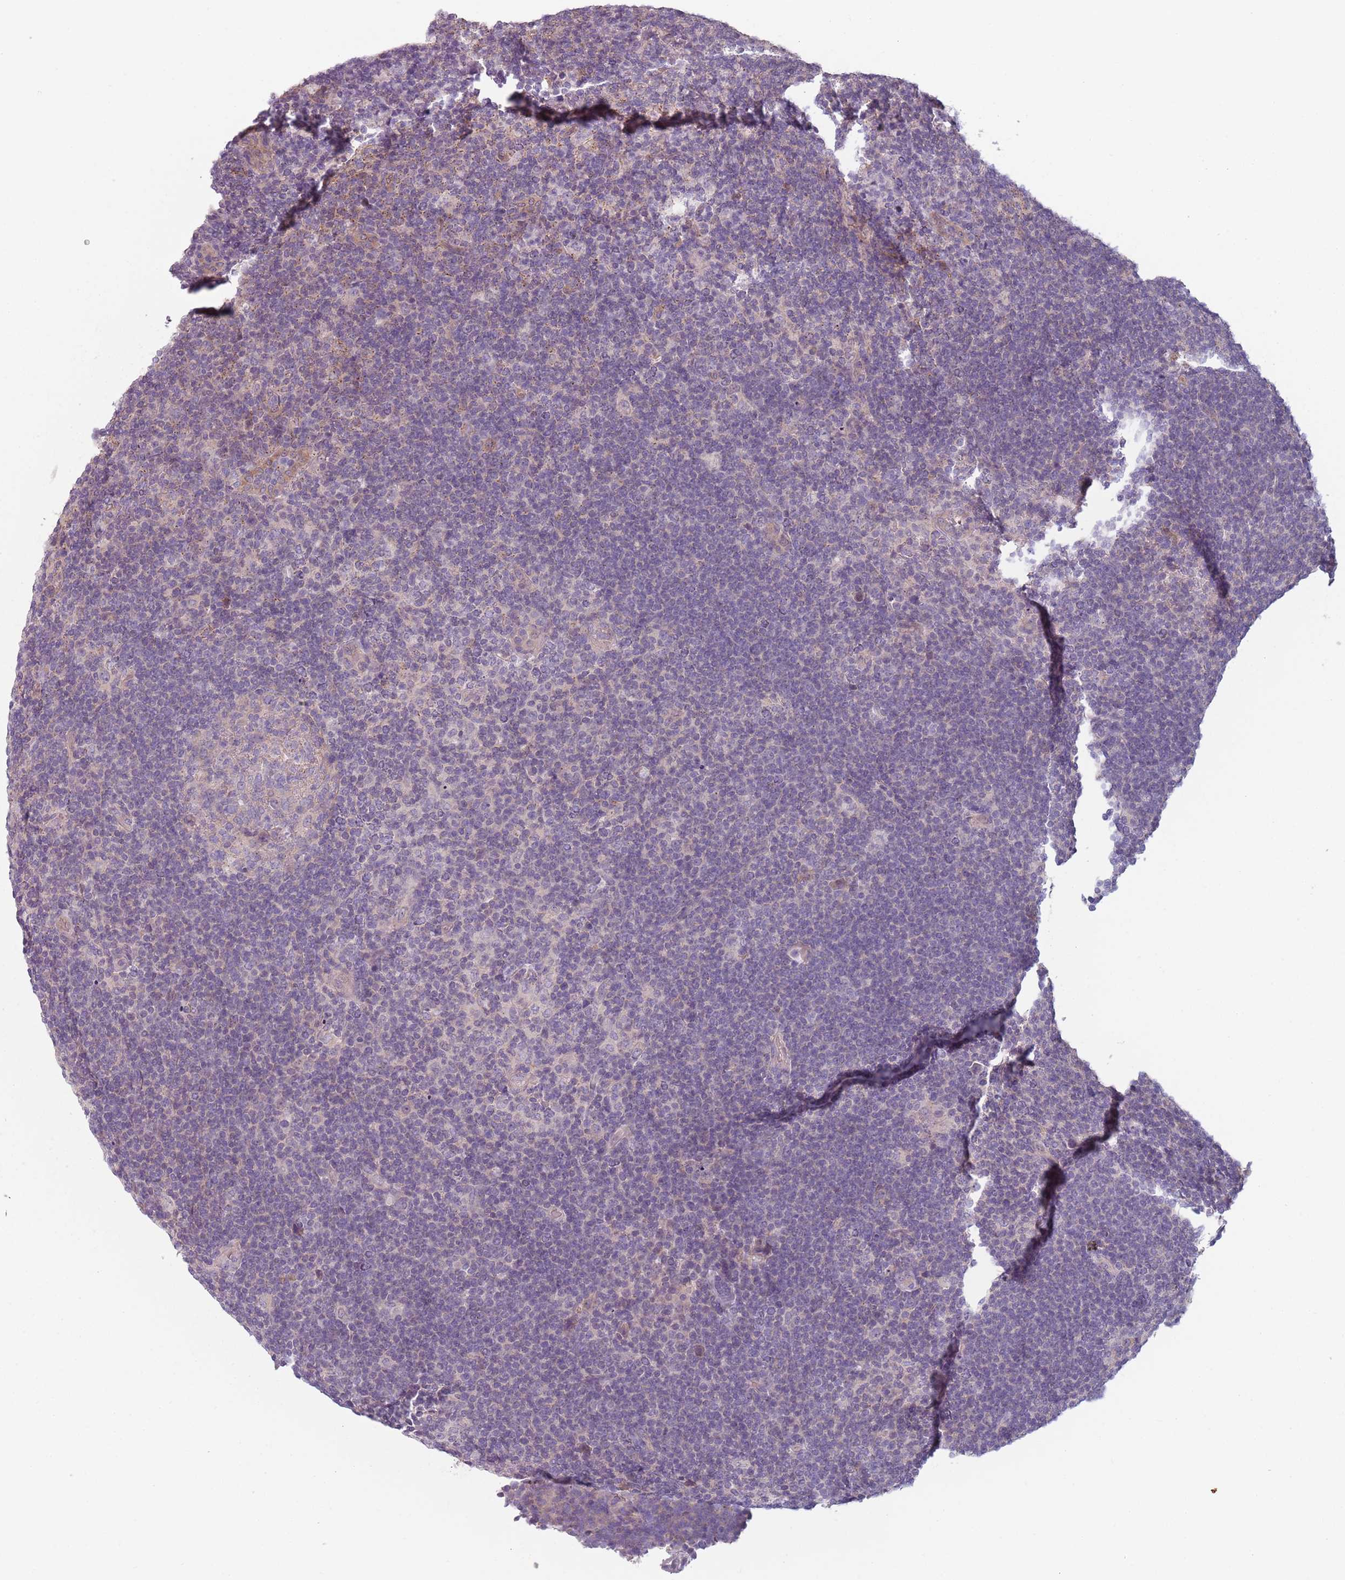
{"staining": {"intensity": "negative", "quantity": "none", "location": "none"}, "tissue": "lymphoma", "cell_type": "Tumor cells", "image_type": "cancer", "snomed": [{"axis": "morphology", "description": "Hodgkin's disease, NOS"}, {"axis": "topography", "description": "Lymph node"}], "caption": "A high-resolution image shows immunohistochemistry staining of lymphoma, which exhibits no significant positivity in tumor cells.", "gene": "TLCD2", "patient": {"sex": "female", "age": 57}}